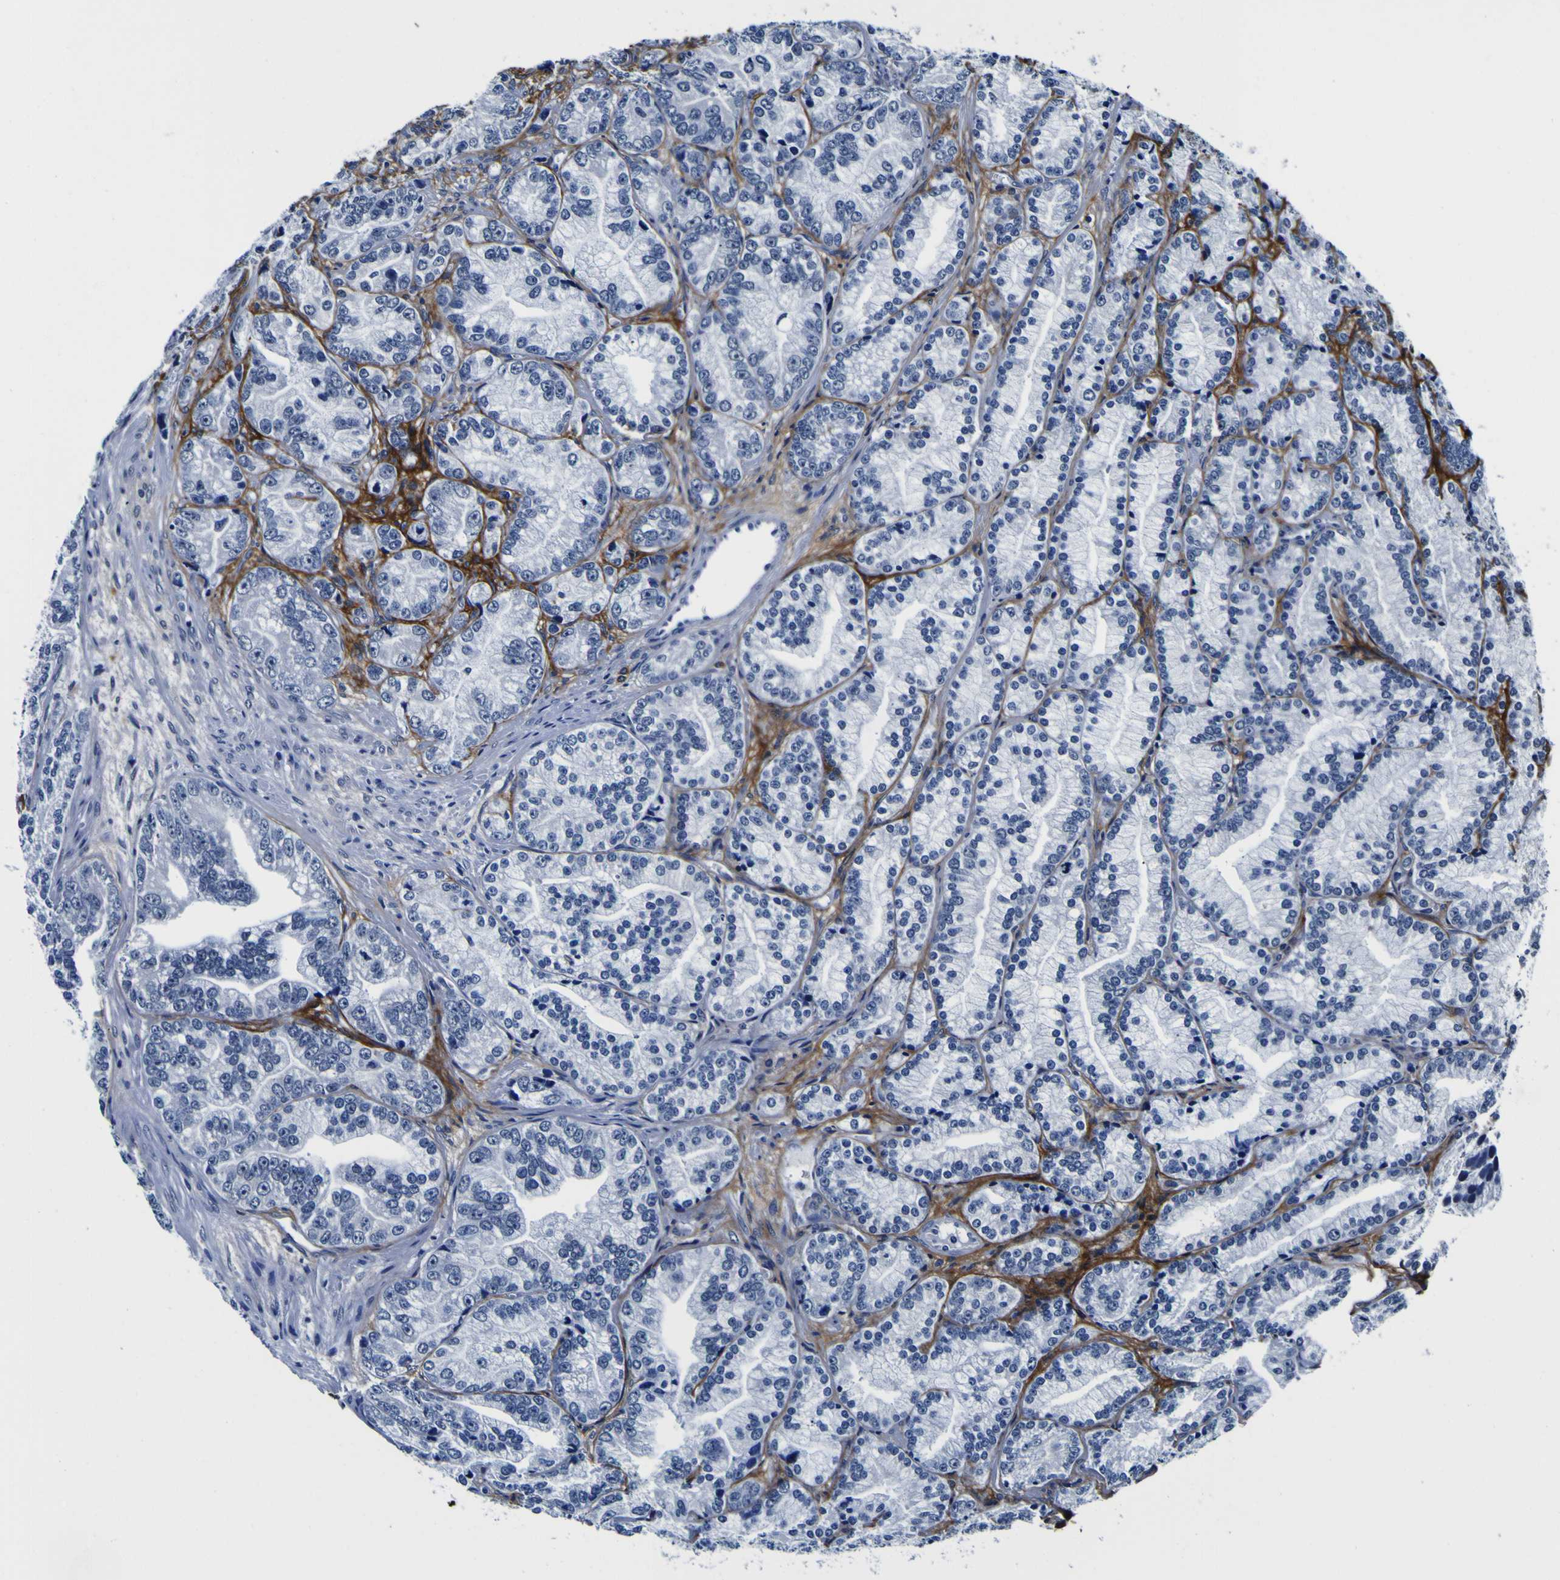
{"staining": {"intensity": "negative", "quantity": "none", "location": "none"}, "tissue": "prostate cancer", "cell_type": "Tumor cells", "image_type": "cancer", "snomed": [{"axis": "morphology", "description": "Adenocarcinoma, Low grade"}, {"axis": "topography", "description": "Prostate"}], "caption": "Tumor cells show no significant protein staining in prostate cancer.", "gene": "POSTN", "patient": {"sex": "male", "age": 89}}